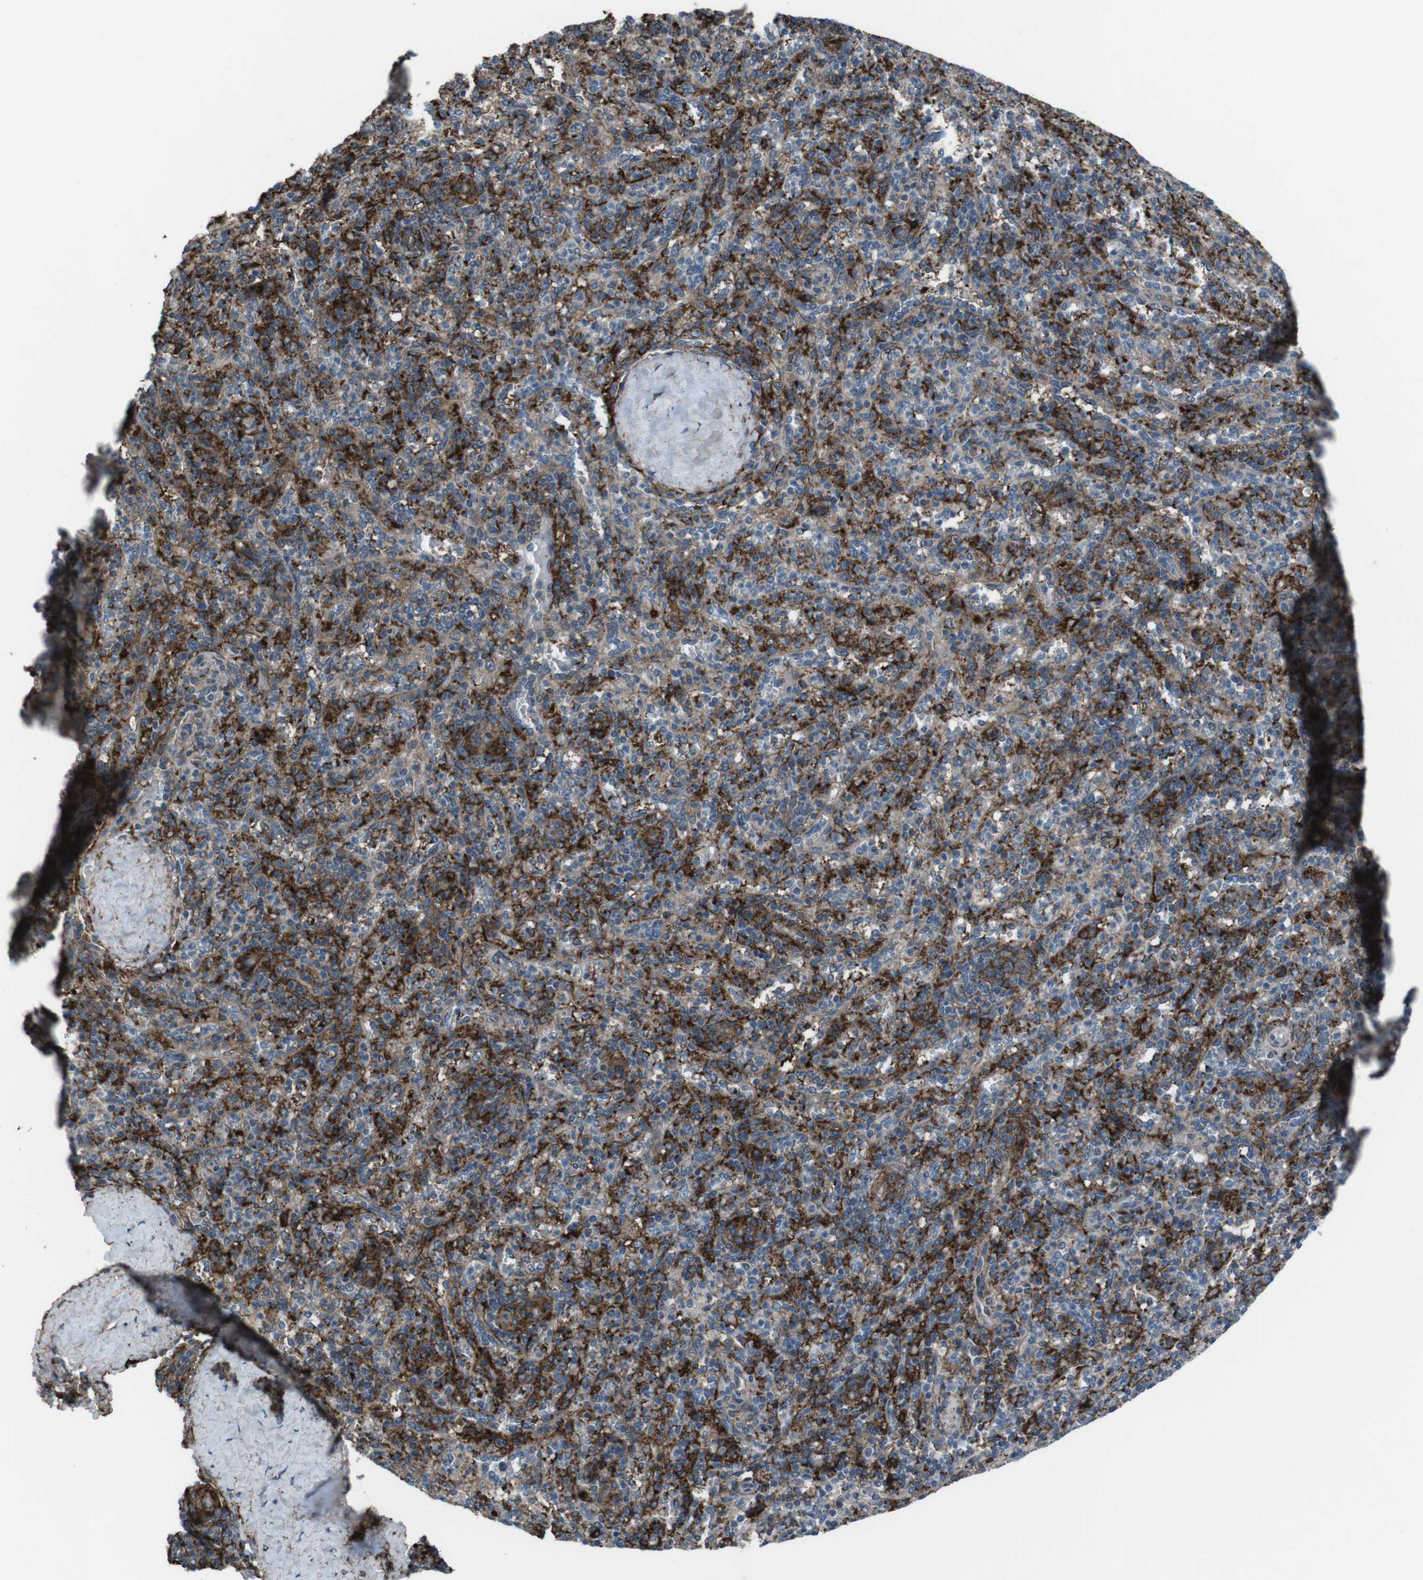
{"staining": {"intensity": "moderate", "quantity": "25%-75%", "location": "cytoplasmic/membranous"}, "tissue": "spleen", "cell_type": "Cells in red pulp", "image_type": "normal", "snomed": [{"axis": "morphology", "description": "Normal tissue, NOS"}, {"axis": "topography", "description": "Spleen"}], "caption": "Cells in red pulp exhibit medium levels of moderate cytoplasmic/membranous expression in about 25%-75% of cells in benign spleen.", "gene": "GDF10", "patient": {"sex": "male", "age": 36}}